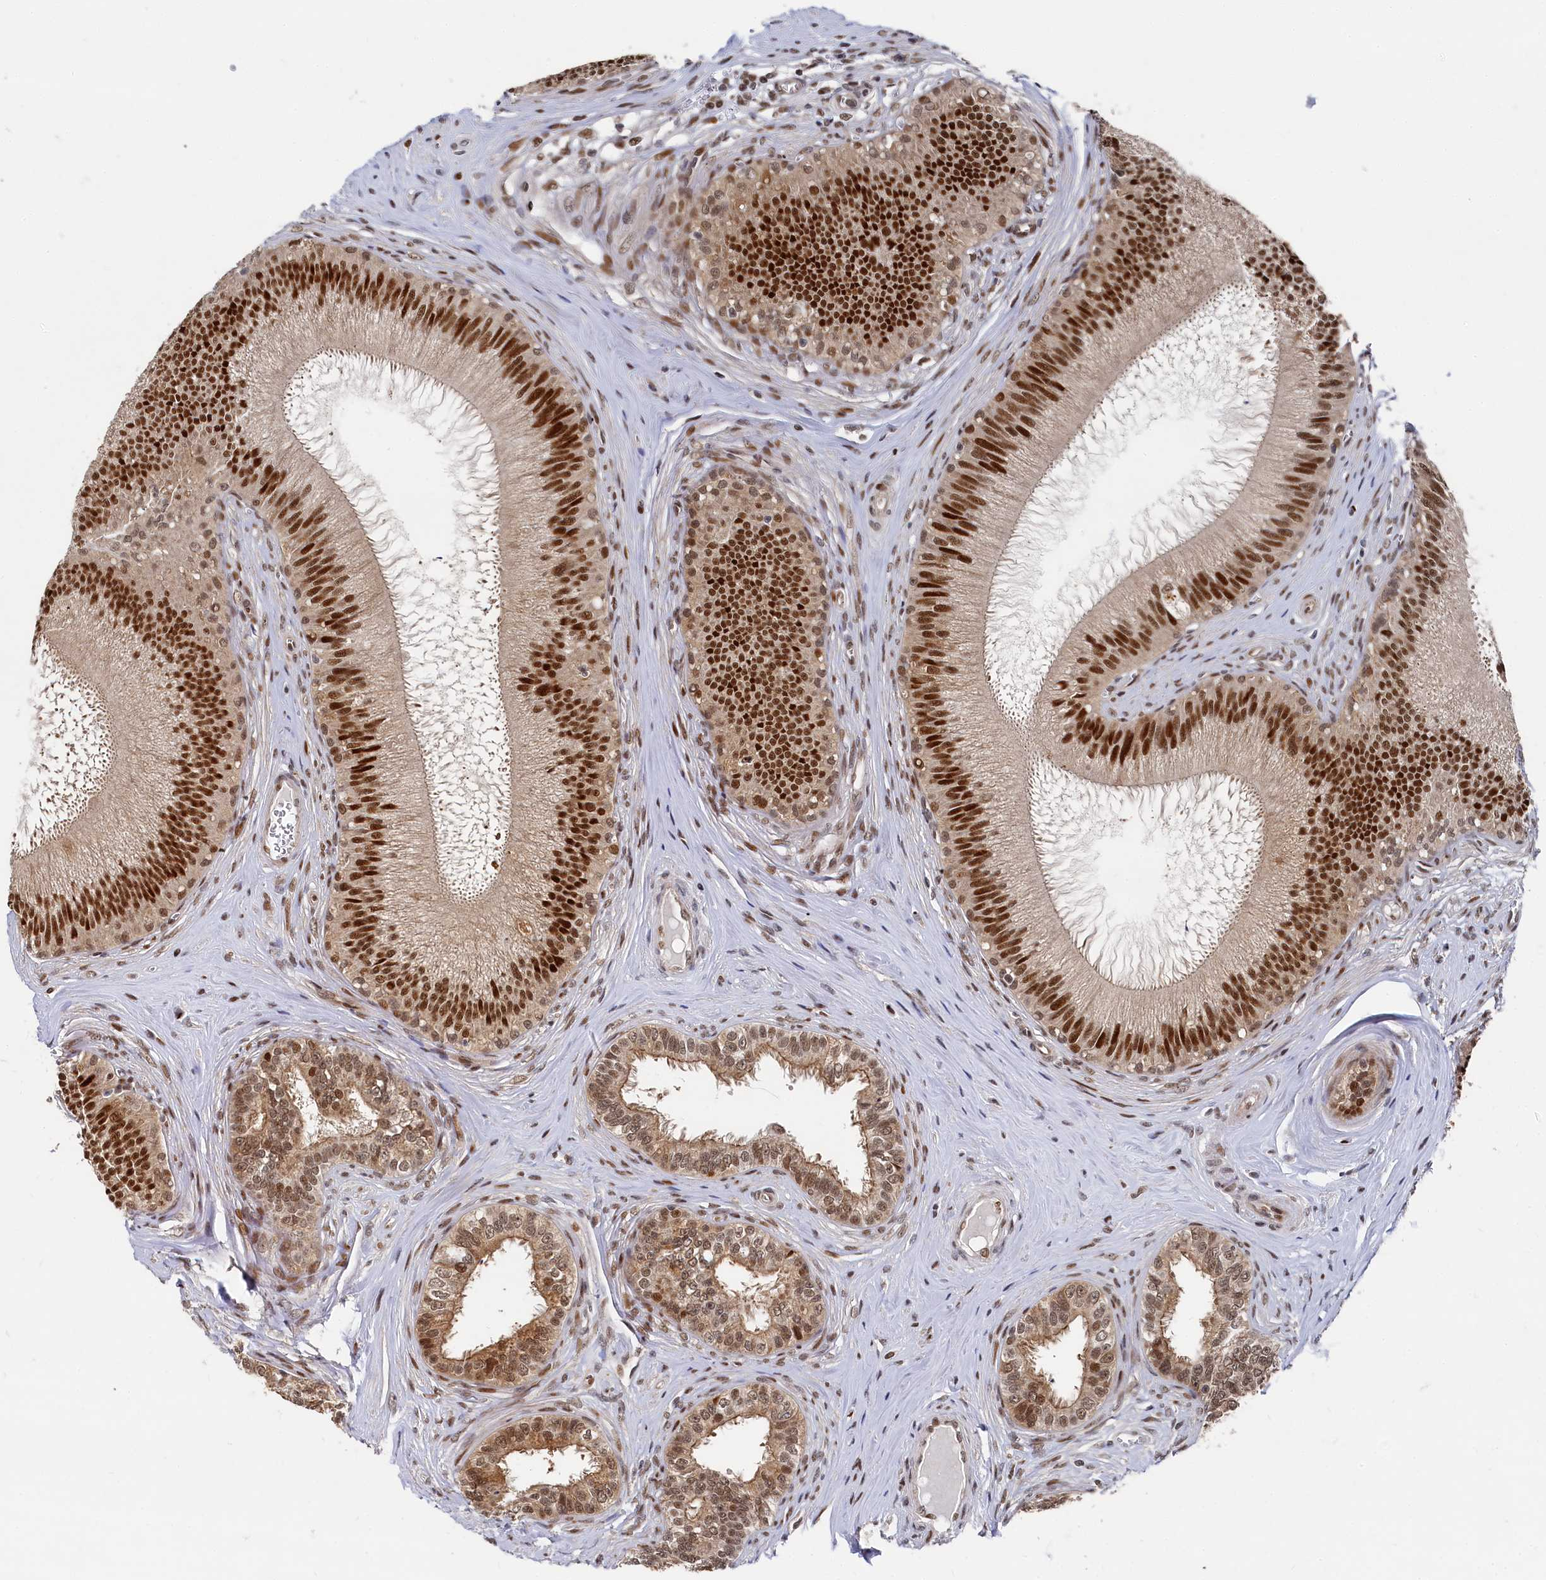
{"staining": {"intensity": "strong", "quantity": ">75%", "location": "cytoplasmic/membranous,nuclear"}, "tissue": "epididymis", "cell_type": "Glandular cells", "image_type": "normal", "snomed": [{"axis": "morphology", "description": "Normal tissue, NOS"}, {"axis": "topography", "description": "Epididymis"}], "caption": "Protein positivity by immunohistochemistry exhibits strong cytoplasmic/membranous,nuclear positivity in about >75% of glandular cells in benign epididymis. (brown staining indicates protein expression, while blue staining denotes nuclei).", "gene": "BUB3", "patient": {"sex": "male", "age": 46}}